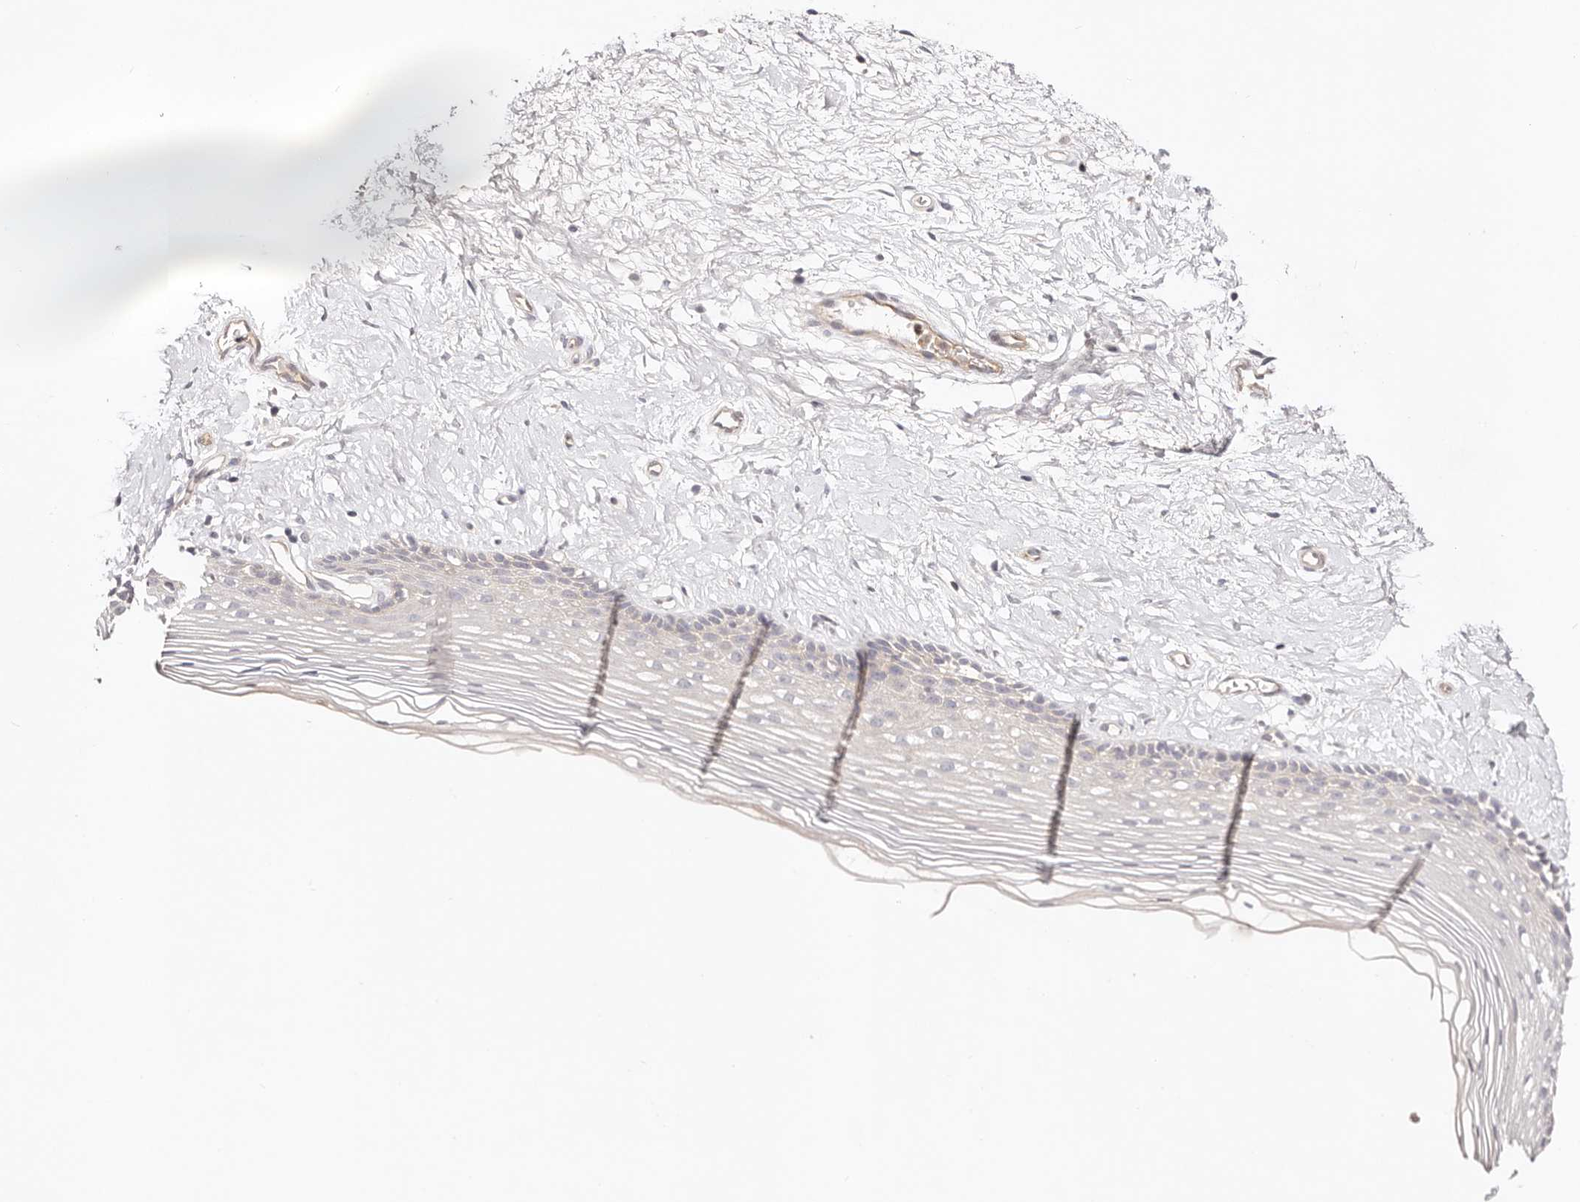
{"staining": {"intensity": "negative", "quantity": "none", "location": "none"}, "tissue": "vagina", "cell_type": "Squamous epithelial cells", "image_type": "normal", "snomed": [{"axis": "morphology", "description": "Normal tissue, NOS"}, {"axis": "topography", "description": "Vagina"}], "caption": "Squamous epithelial cells show no significant protein positivity in unremarkable vagina. (DAB (3,3'-diaminobenzidine) IHC visualized using brightfield microscopy, high magnification).", "gene": "SLC35B2", "patient": {"sex": "female", "age": 46}}